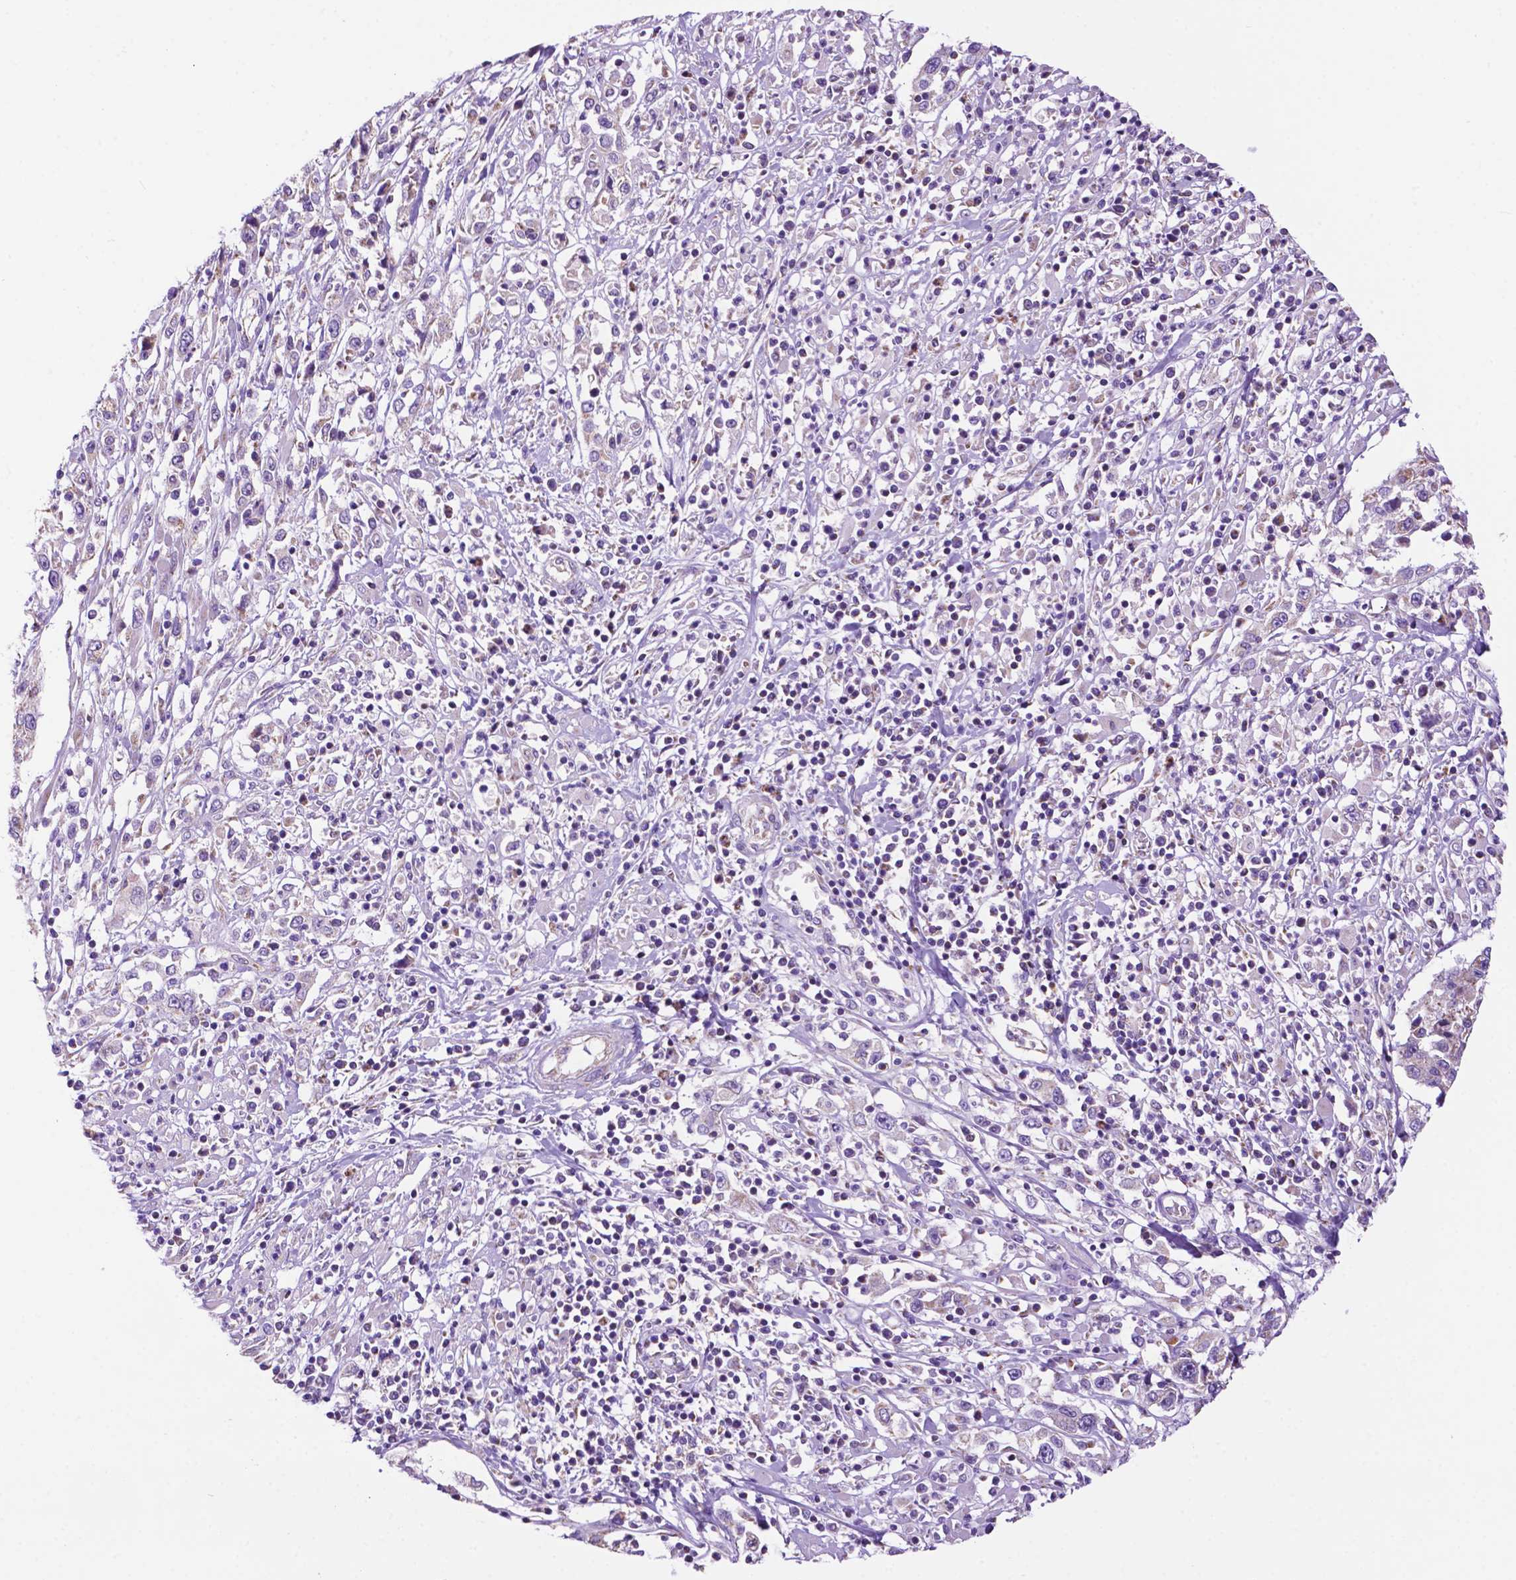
{"staining": {"intensity": "negative", "quantity": "none", "location": "none"}, "tissue": "cervical cancer", "cell_type": "Tumor cells", "image_type": "cancer", "snomed": [{"axis": "morphology", "description": "Adenocarcinoma, NOS"}, {"axis": "topography", "description": "Cervix"}], "caption": "Cervical adenocarcinoma was stained to show a protein in brown. There is no significant expression in tumor cells.", "gene": "PHYHIP", "patient": {"sex": "female", "age": 40}}